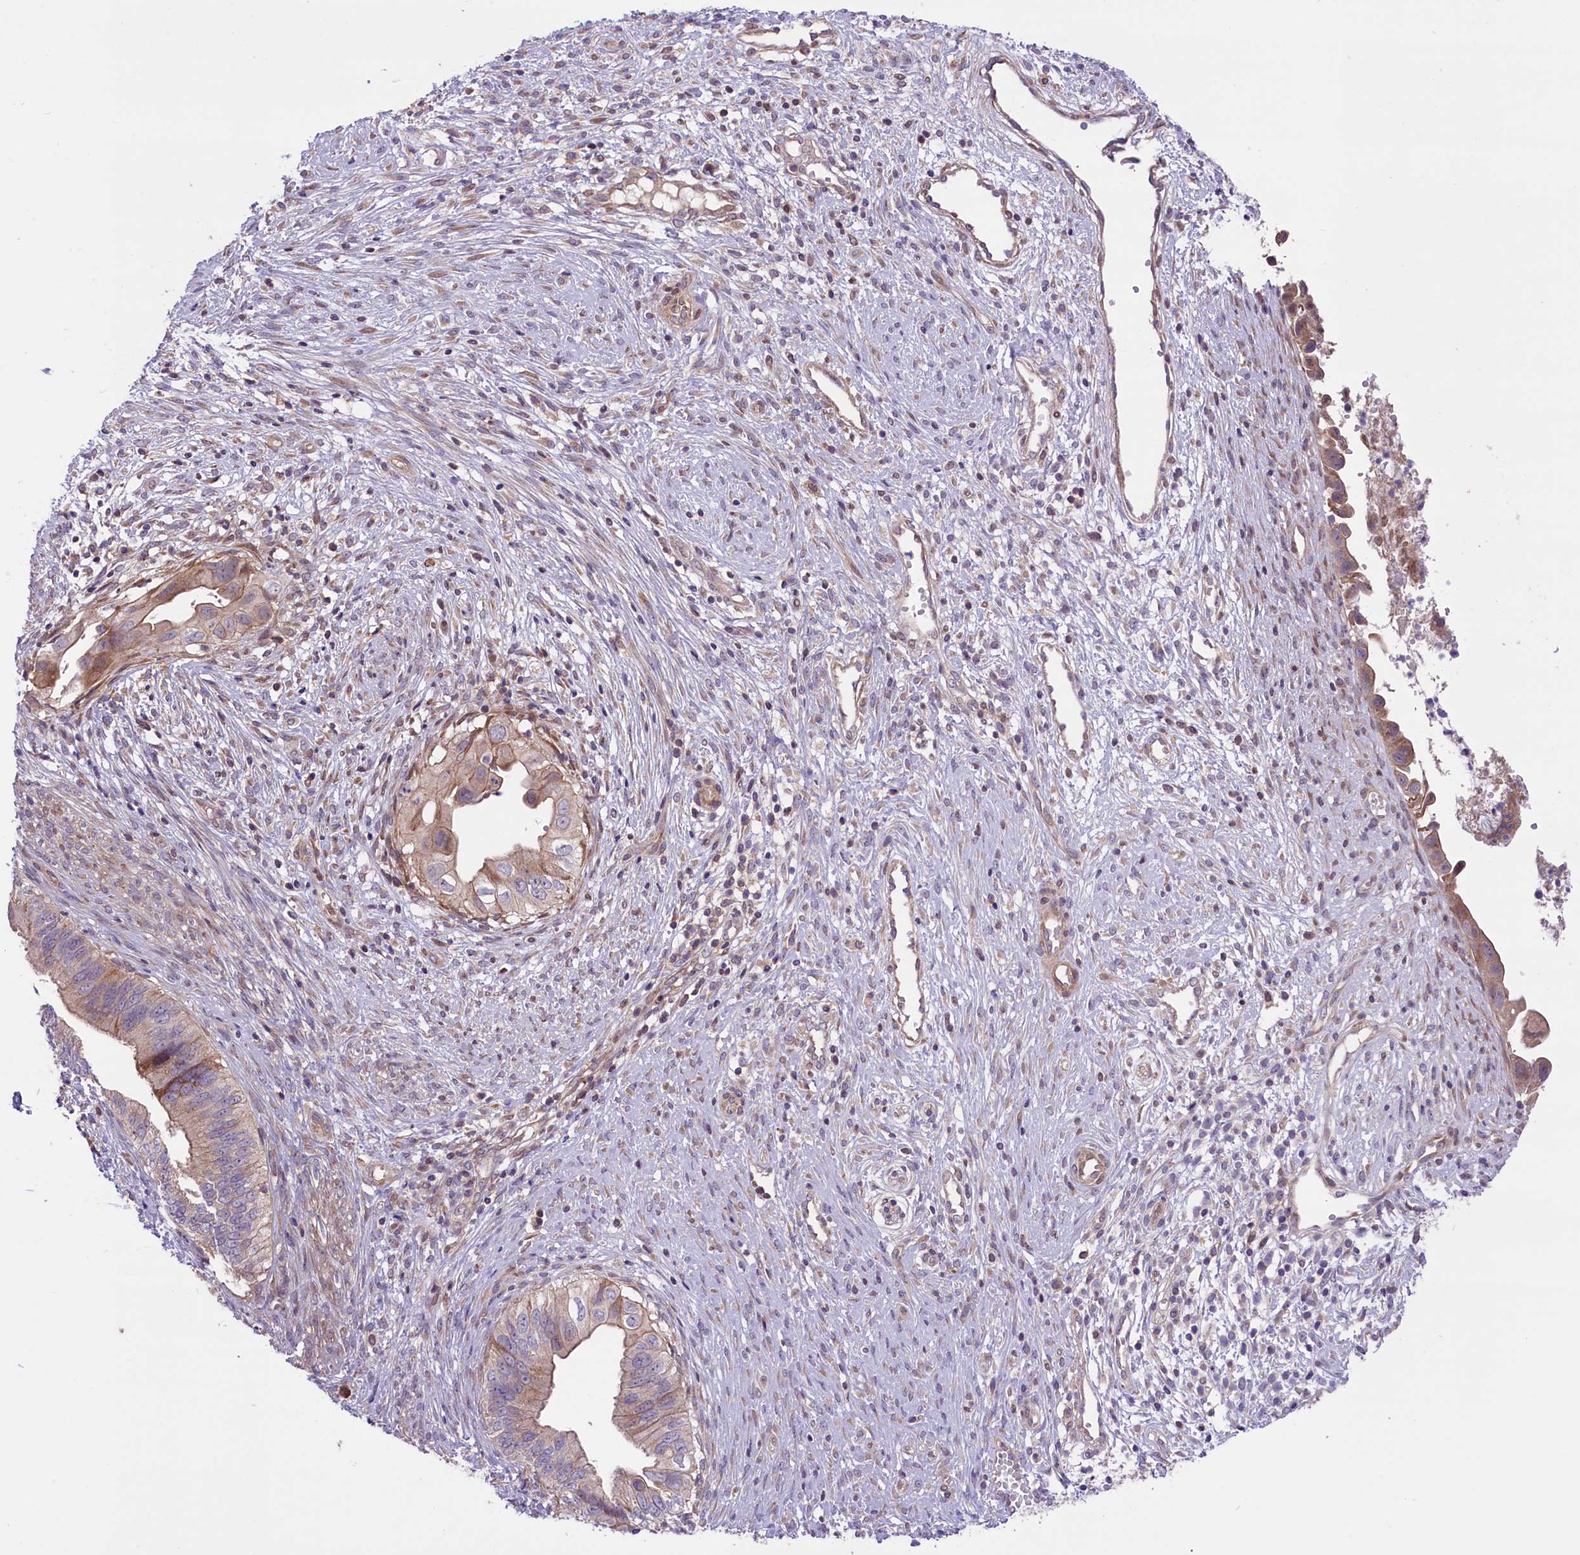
{"staining": {"intensity": "moderate", "quantity": "25%-75%", "location": "cytoplasmic/membranous"}, "tissue": "cervical cancer", "cell_type": "Tumor cells", "image_type": "cancer", "snomed": [{"axis": "morphology", "description": "Adenocarcinoma, NOS"}, {"axis": "topography", "description": "Cervix"}], "caption": "An image of human cervical adenocarcinoma stained for a protein exhibits moderate cytoplasmic/membranous brown staining in tumor cells.", "gene": "HDAC5", "patient": {"sex": "female", "age": 42}}